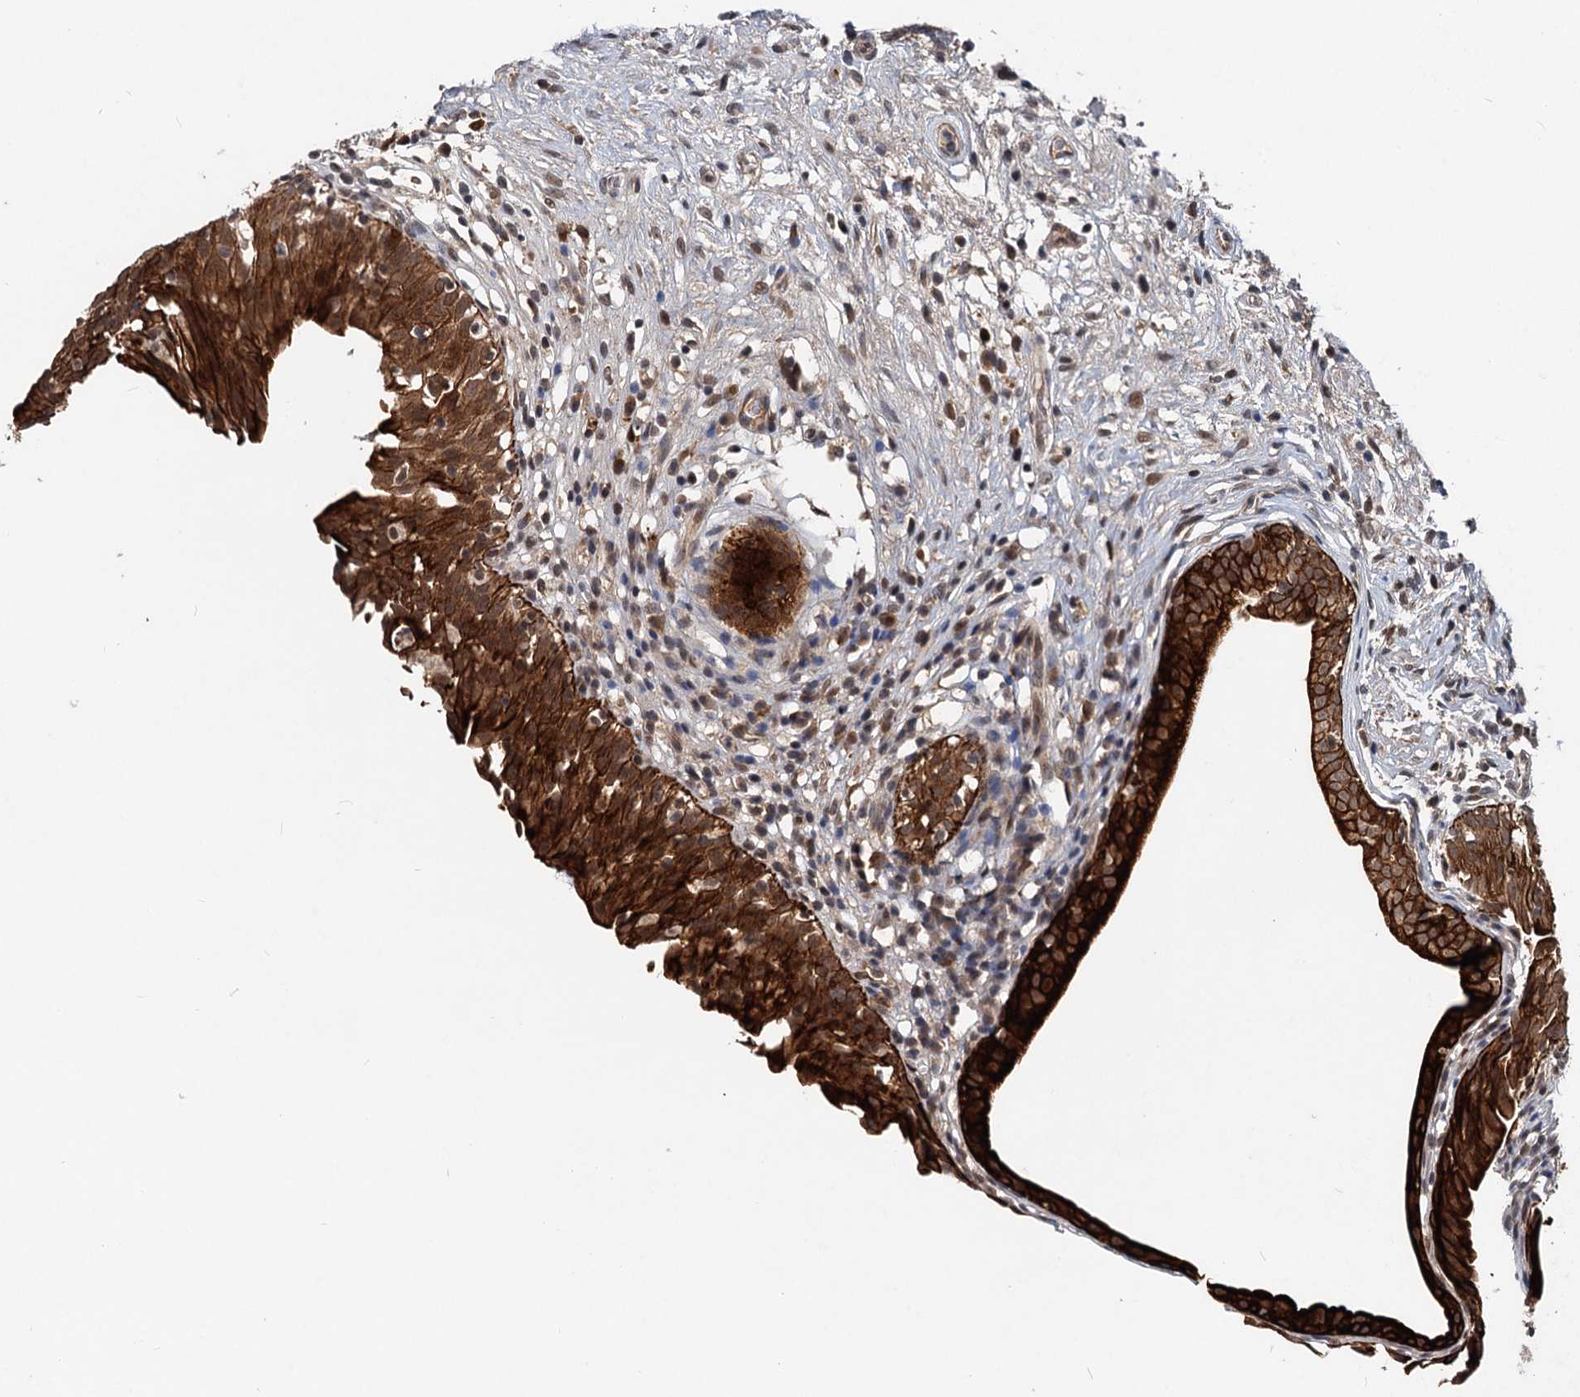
{"staining": {"intensity": "strong", "quantity": ">75%", "location": "cytoplasmic/membranous"}, "tissue": "urinary bladder", "cell_type": "Urothelial cells", "image_type": "normal", "snomed": [{"axis": "morphology", "description": "Normal tissue, NOS"}, {"axis": "morphology", "description": "Inflammation, NOS"}, {"axis": "topography", "description": "Urinary bladder"}], "caption": "An IHC histopathology image of normal tissue is shown. Protein staining in brown shows strong cytoplasmic/membranous positivity in urinary bladder within urothelial cells.", "gene": "RITA1", "patient": {"sex": "male", "age": 63}}